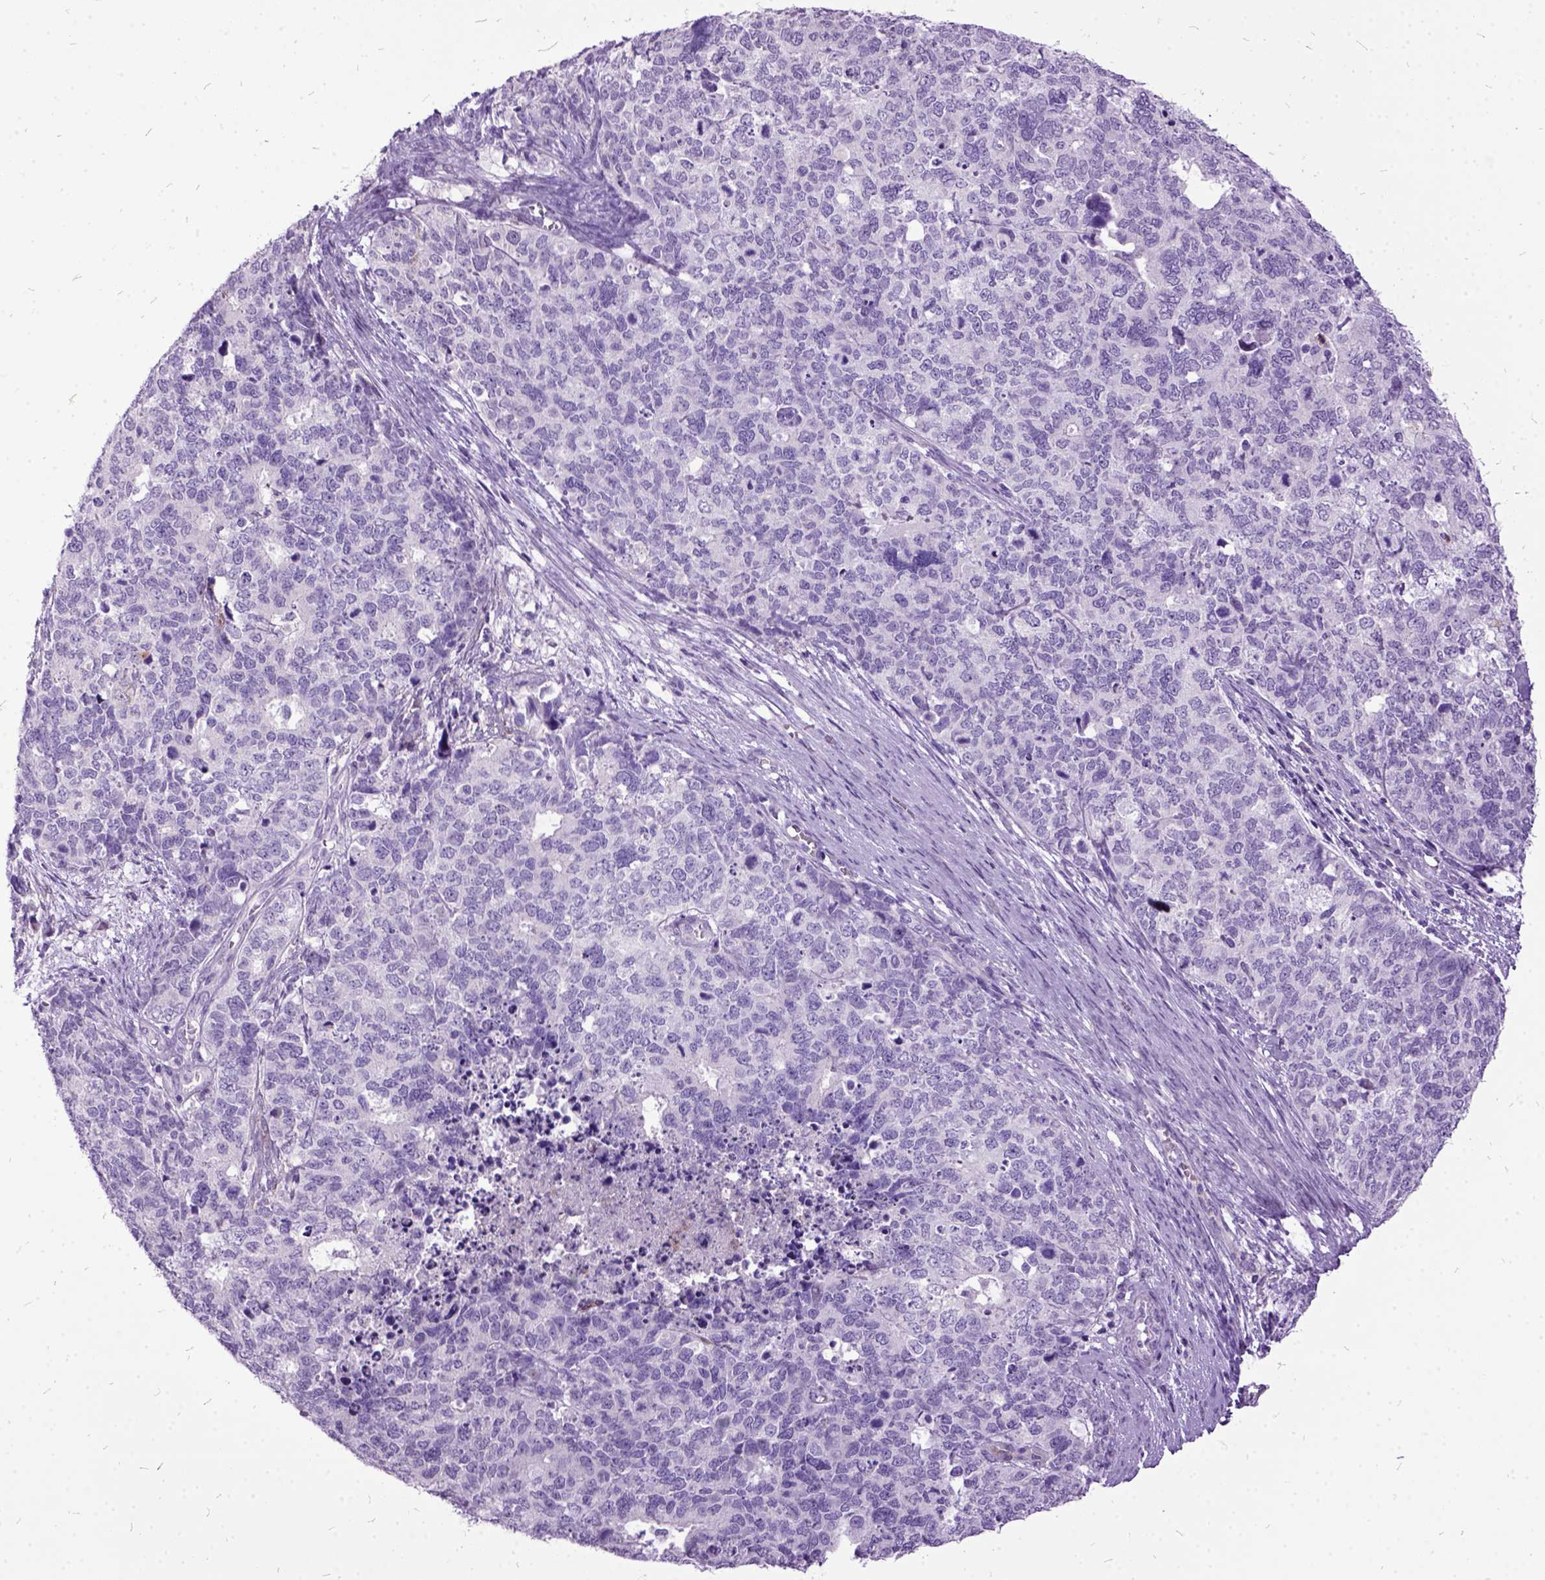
{"staining": {"intensity": "negative", "quantity": "none", "location": "none"}, "tissue": "cervical cancer", "cell_type": "Tumor cells", "image_type": "cancer", "snomed": [{"axis": "morphology", "description": "Squamous cell carcinoma, NOS"}, {"axis": "topography", "description": "Cervix"}], "caption": "High magnification brightfield microscopy of cervical cancer stained with DAB (3,3'-diaminobenzidine) (brown) and counterstained with hematoxylin (blue): tumor cells show no significant positivity.", "gene": "MME", "patient": {"sex": "female", "age": 63}}